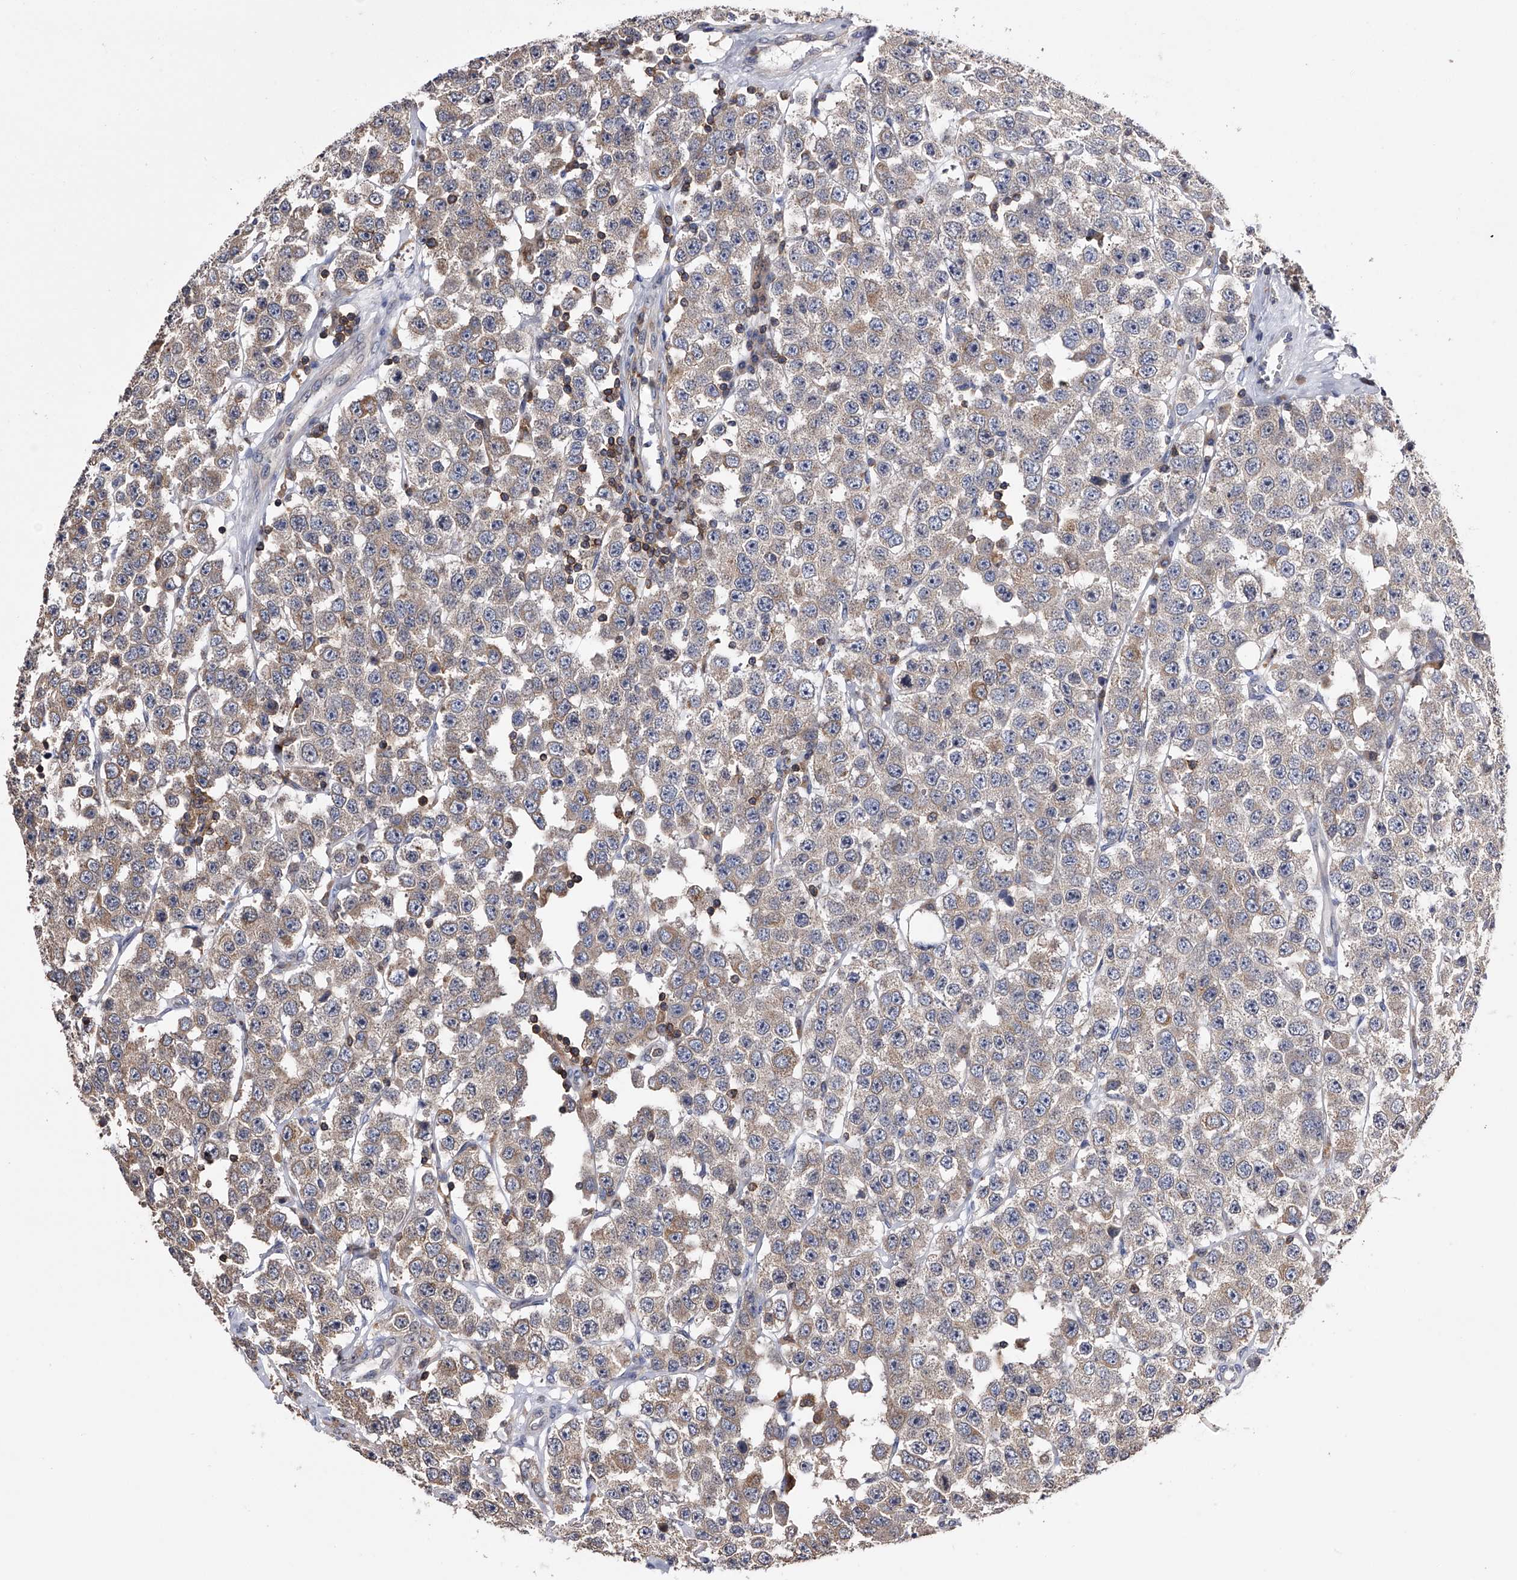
{"staining": {"intensity": "weak", "quantity": "<25%", "location": "cytoplasmic/membranous"}, "tissue": "testis cancer", "cell_type": "Tumor cells", "image_type": "cancer", "snomed": [{"axis": "morphology", "description": "Seminoma, NOS"}, {"axis": "topography", "description": "Testis"}], "caption": "Protein analysis of testis cancer (seminoma) displays no significant positivity in tumor cells.", "gene": "PAN3", "patient": {"sex": "male", "age": 28}}